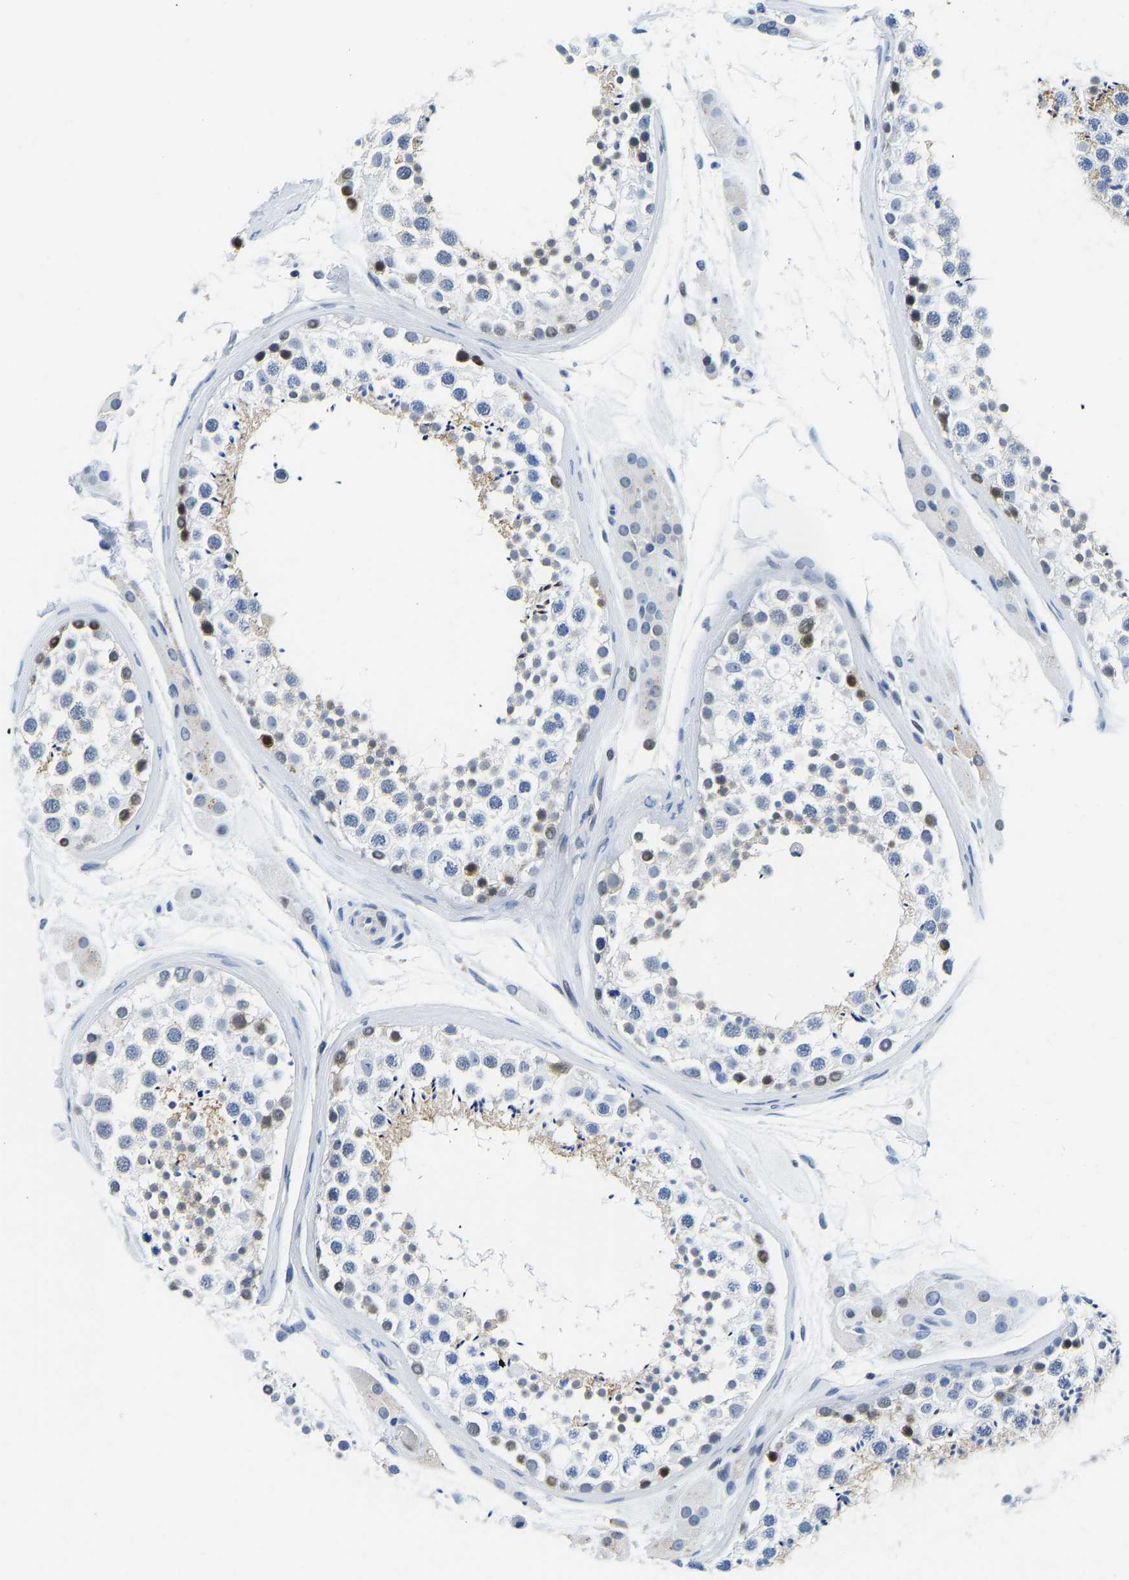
{"staining": {"intensity": "moderate", "quantity": "<25%", "location": "cytoplasmic/membranous,nuclear"}, "tissue": "testis", "cell_type": "Cells in seminiferous ducts", "image_type": "normal", "snomed": [{"axis": "morphology", "description": "Normal tissue, NOS"}, {"axis": "topography", "description": "Testis"}], "caption": "Protein expression analysis of unremarkable human testis reveals moderate cytoplasmic/membranous,nuclear expression in approximately <25% of cells in seminiferous ducts. (brown staining indicates protein expression, while blue staining denotes nuclei).", "gene": "HDAC5", "patient": {"sex": "male", "age": 46}}